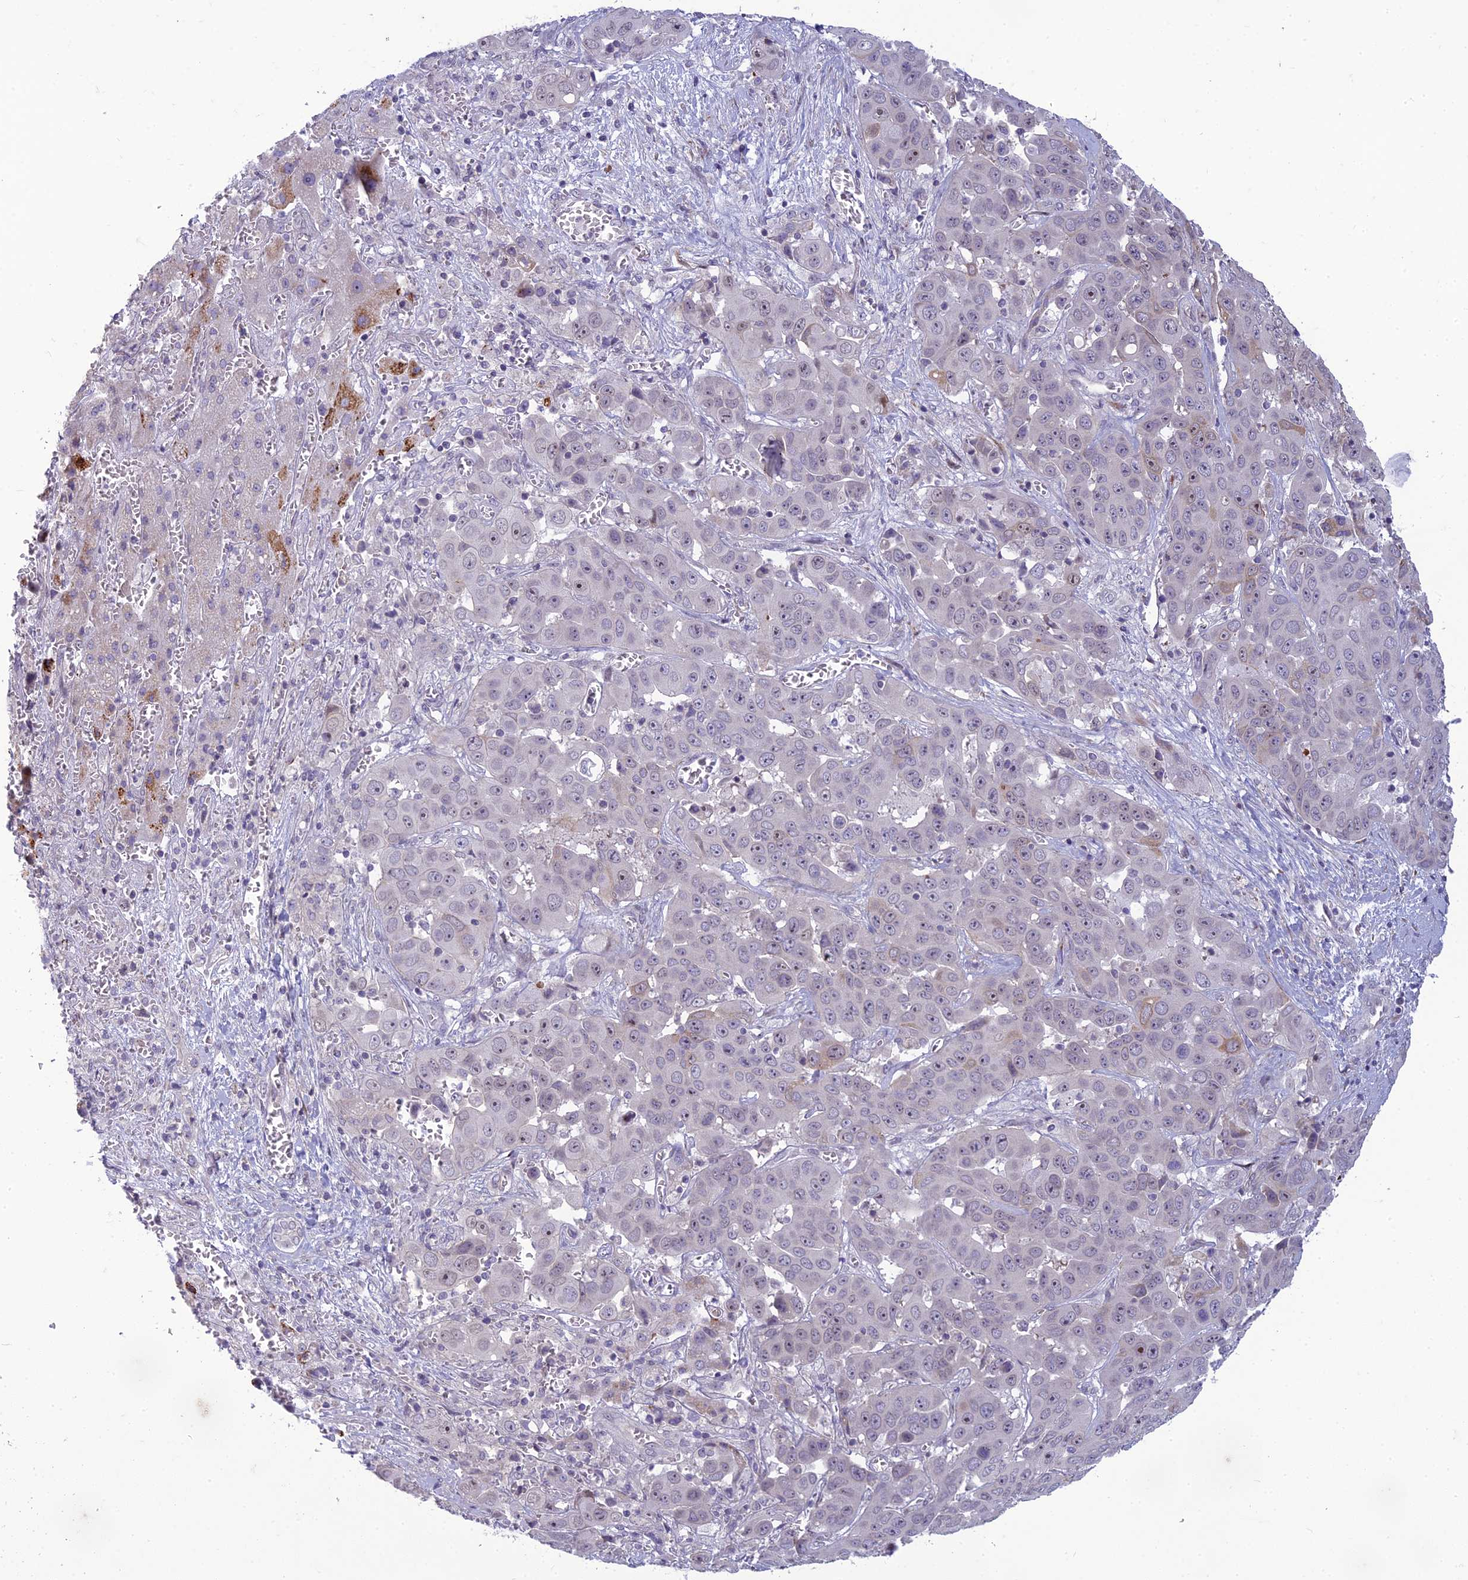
{"staining": {"intensity": "moderate", "quantity": "25%-75%", "location": "nuclear"}, "tissue": "liver cancer", "cell_type": "Tumor cells", "image_type": "cancer", "snomed": [{"axis": "morphology", "description": "Cholangiocarcinoma"}, {"axis": "topography", "description": "Liver"}], "caption": "Tumor cells exhibit medium levels of moderate nuclear expression in approximately 25%-75% of cells in liver cancer. (DAB (3,3'-diaminobenzidine) = brown stain, brightfield microscopy at high magnification).", "gene": "DTX2", "patient": {"sex": "female", "age": 52}}